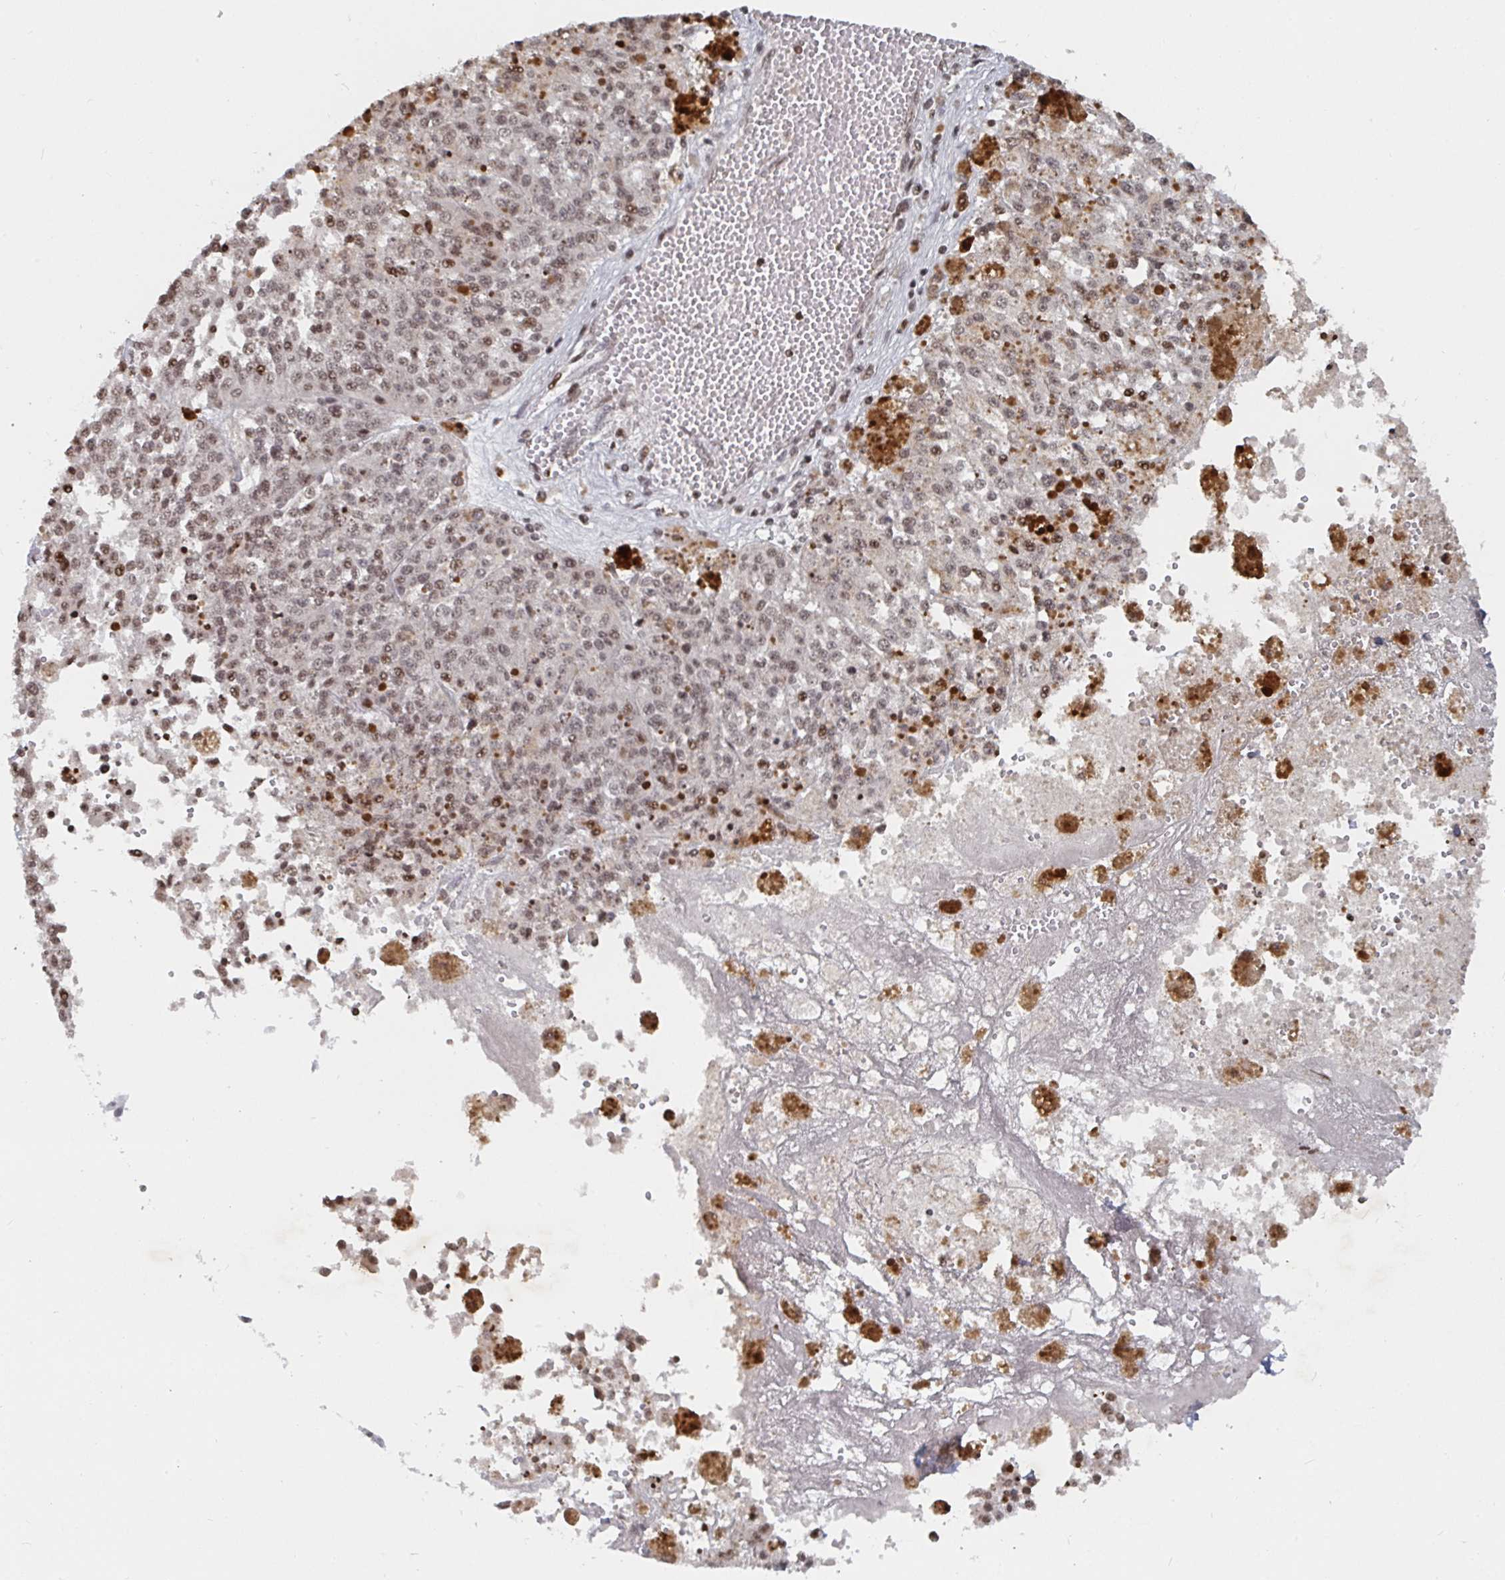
{"staining": {"intensity": "weak", "quantity": ">75%", "location": "nuclear"}, "tissue": "melanoma", "cell_type": "Tumor cells", "image_type": "cancer", "snomed": [{"axis": "morphology", "description": "Malignant melanoma, Metastatic site"}, {"axis": "topography", "description": "Lymph node"}], "caption": "Human melanoma stained for a protein (brown) demonstrates weak nuclear positive staining in approximately >75% of tumor cells.", "gene": "ZDHHC12", "patient": {"sex": "female", "age": 64}}